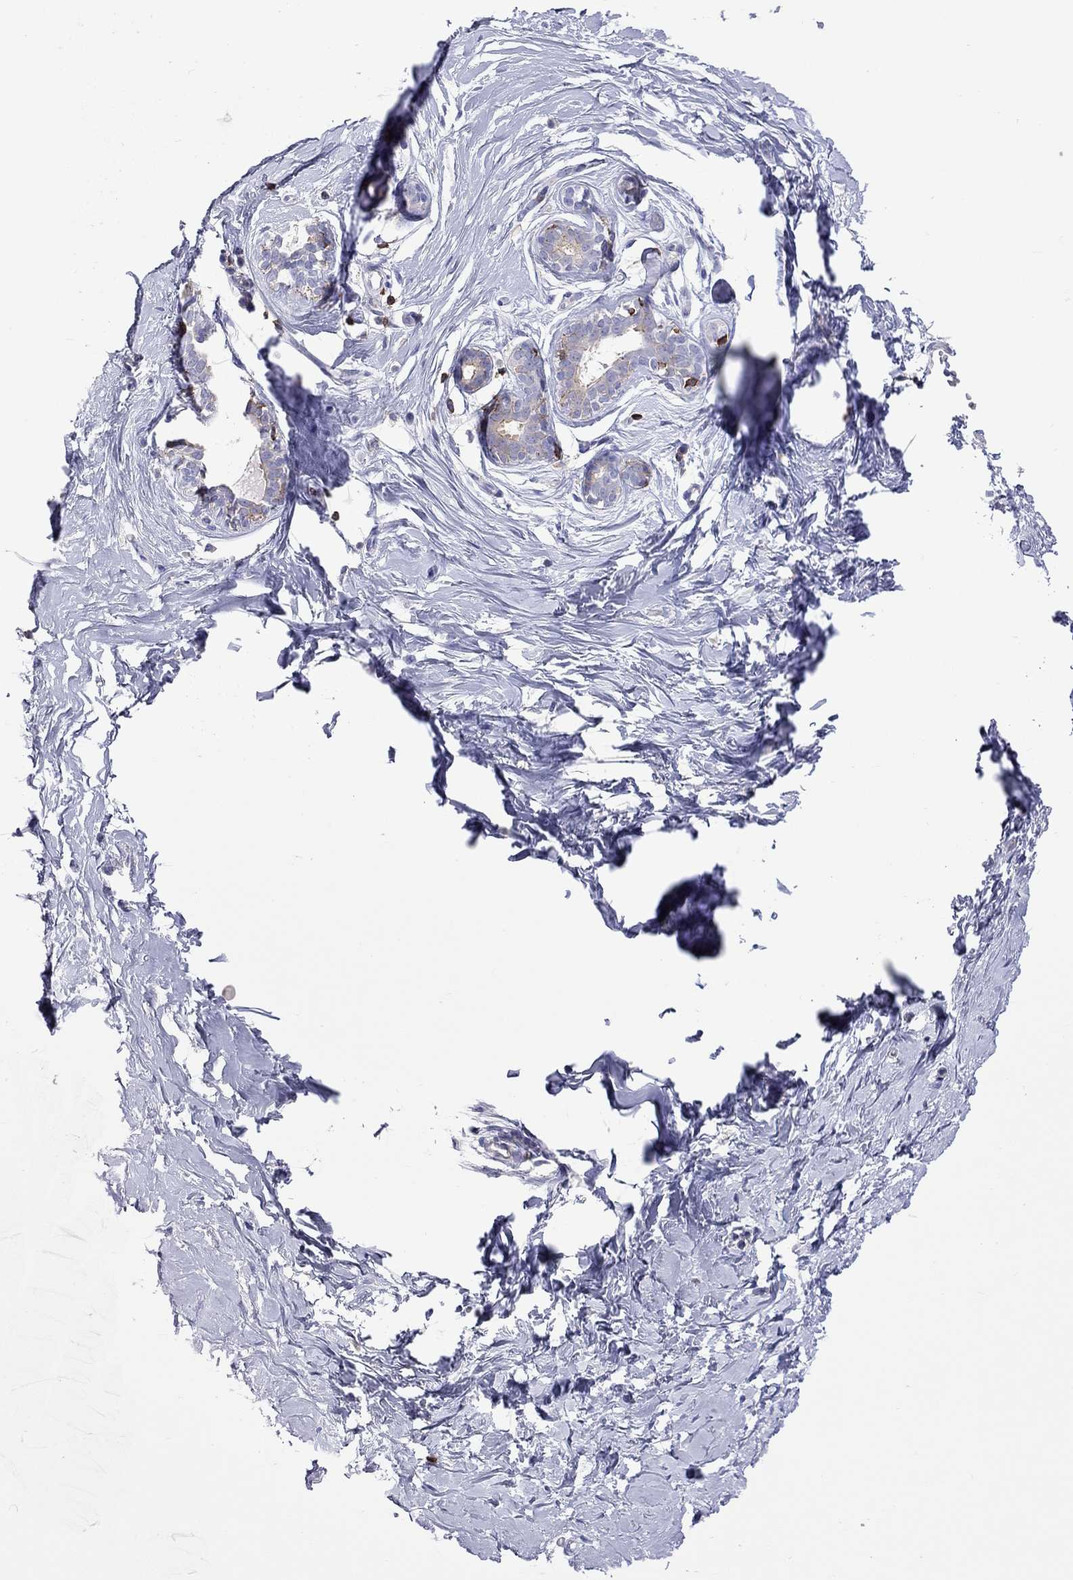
{"staining": {"intensity": "negative", "quantity": "none", "location": "none"}, "tissue": "breast", "cell_type": "Adipocytes", "image_type": "normal", "snomed": [{"axis": "morphology", "description": "Normal tissue, NOS"}, {"axis": "topography", "description": "Breast"}], "caption": "Histopathology image shows no significant protein positivity in adipocytes of benign breast.", "gene": "ENSG00000288637", "patient": {"sex": "female", "age": 37}}